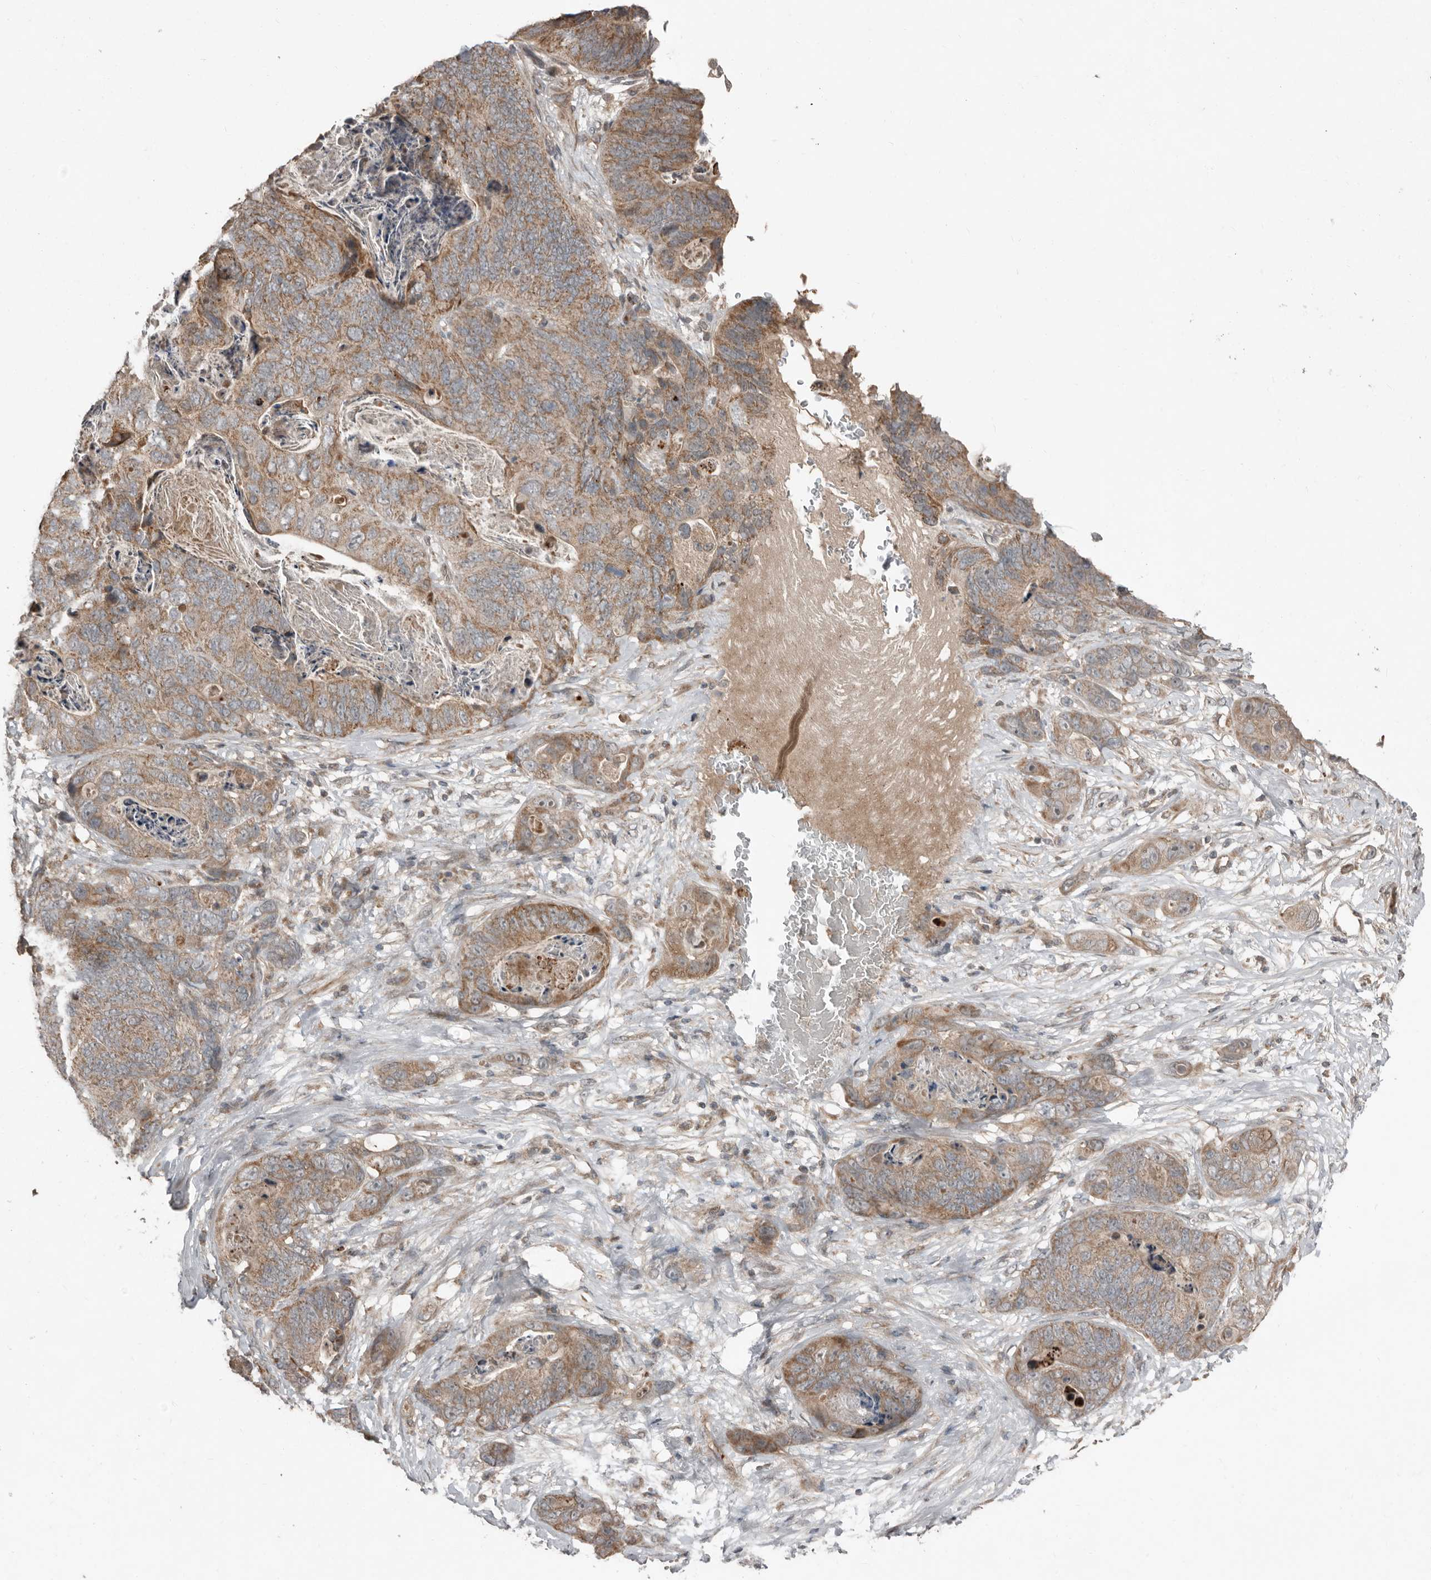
{"staining": {"intensity": "moderate", "quantity": ">75%", "location": "cytoplasmic/membranous"}, "tissue": "stomach cancer", "cell_type": "Tumor cells", "image_type": "cancer", "snomed": [{"axis": "morphology", "description": "Normal tissue, NOS"}, {"axis": "morphology", "description": "Adenocarcinoma, NOS"}, {"axis": "topography", "description": "Stomach"}], "caption": "Human stomach cancer stained with a protein marker reveals moderate staining in tumor cells.", "gene": "SLC6A7", "patient": {"sex": "female", "age": 89}}